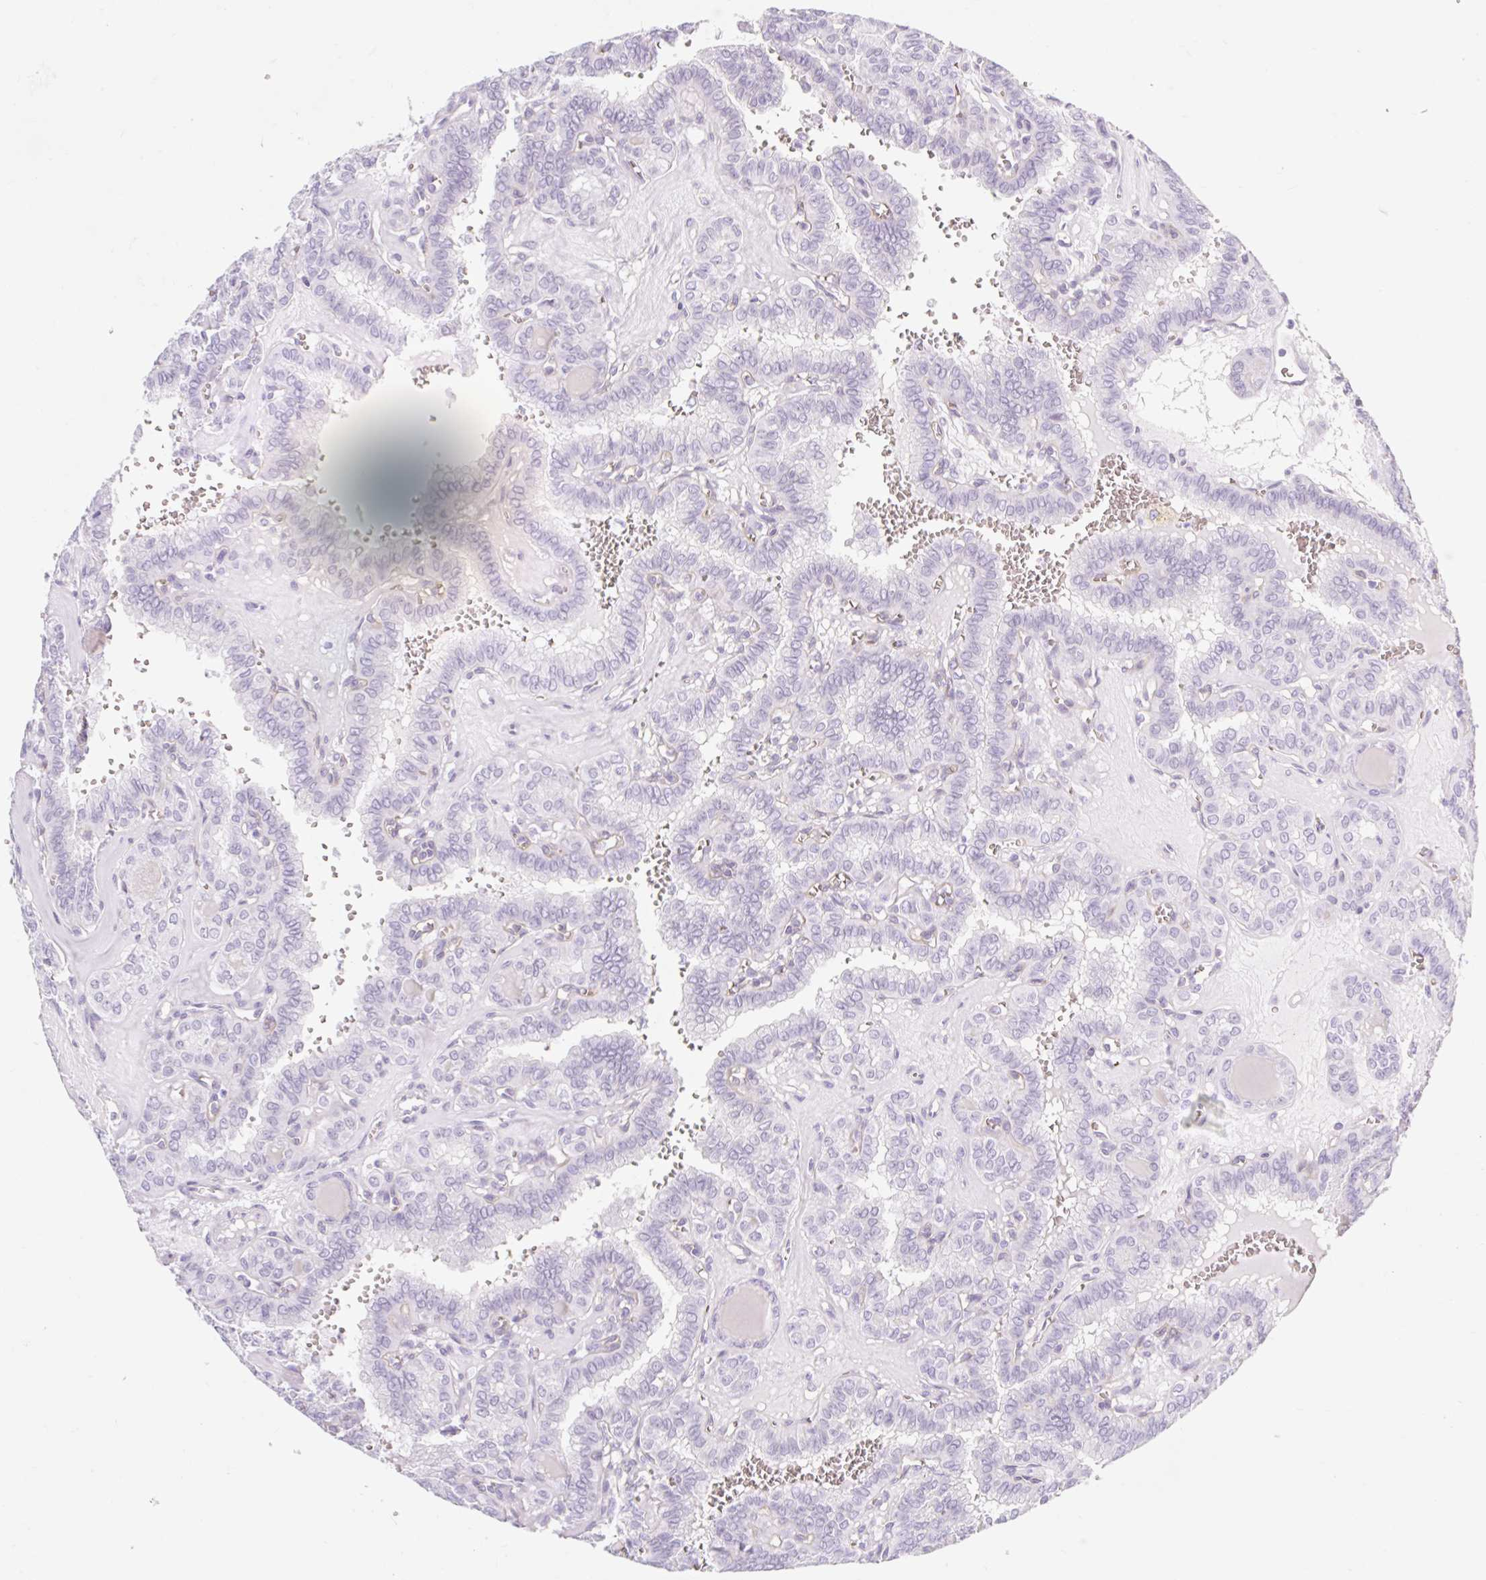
{"staining": {"intensity": "negative", "quantity": "none", "location": "none"}, "tissue": "thyroid cancer", "cell_type": "Tumor cells", "image_type": "cancer", "snomed": [{"axis": "morphology", "description": "Papillary adenocarcinoma, NOS"}, {"axis": "topography", "description": "Thyroid gland"}], "caption": "This is a photomicrograph of IHC staining of thyroid cancer (papillary adenocarcinoma), which shows no positivity in tumor cells.", "gene": "BCAS1", "patient": {"sex": "female", "age": 41}}